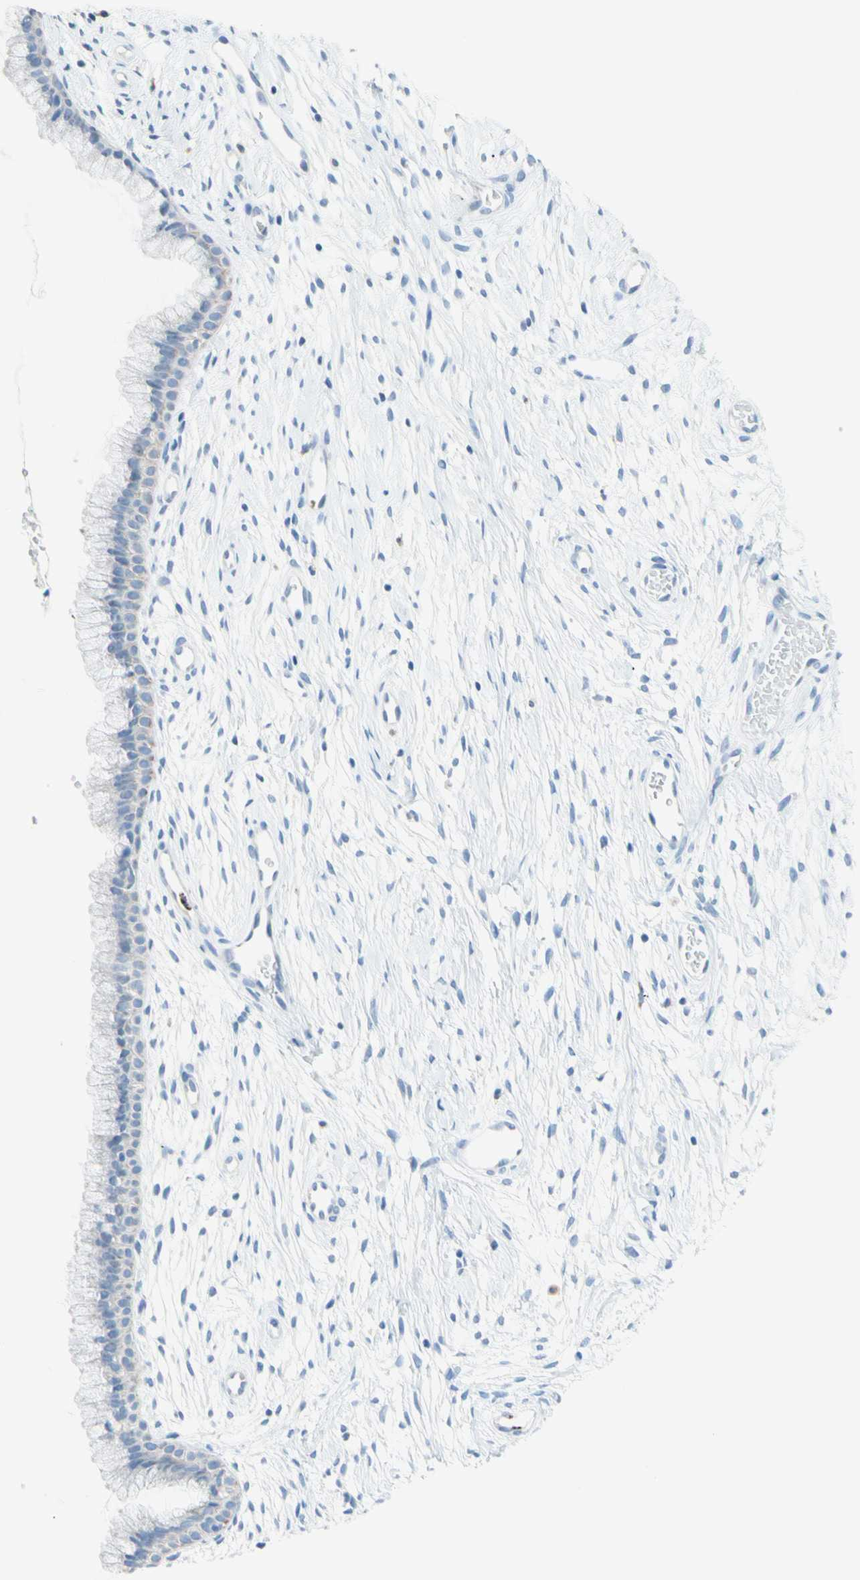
{"staining": {"intensity": "negative", "quantity": "none", "location": "none"}, "tissue": "cervix", "cell_type": "Glandular cells", "image_type": "normal", "snomed": [{"axis": "morphology", "description": "Normal tissue, NOS"}, {"axis": "topography", "description": "Cervix"}], "caption": "The micrograph reveals no significant positivity in glandular cells of cervix.", "gene": "CYSLTR1", "patient": {"sex": "female", "age": 39}}